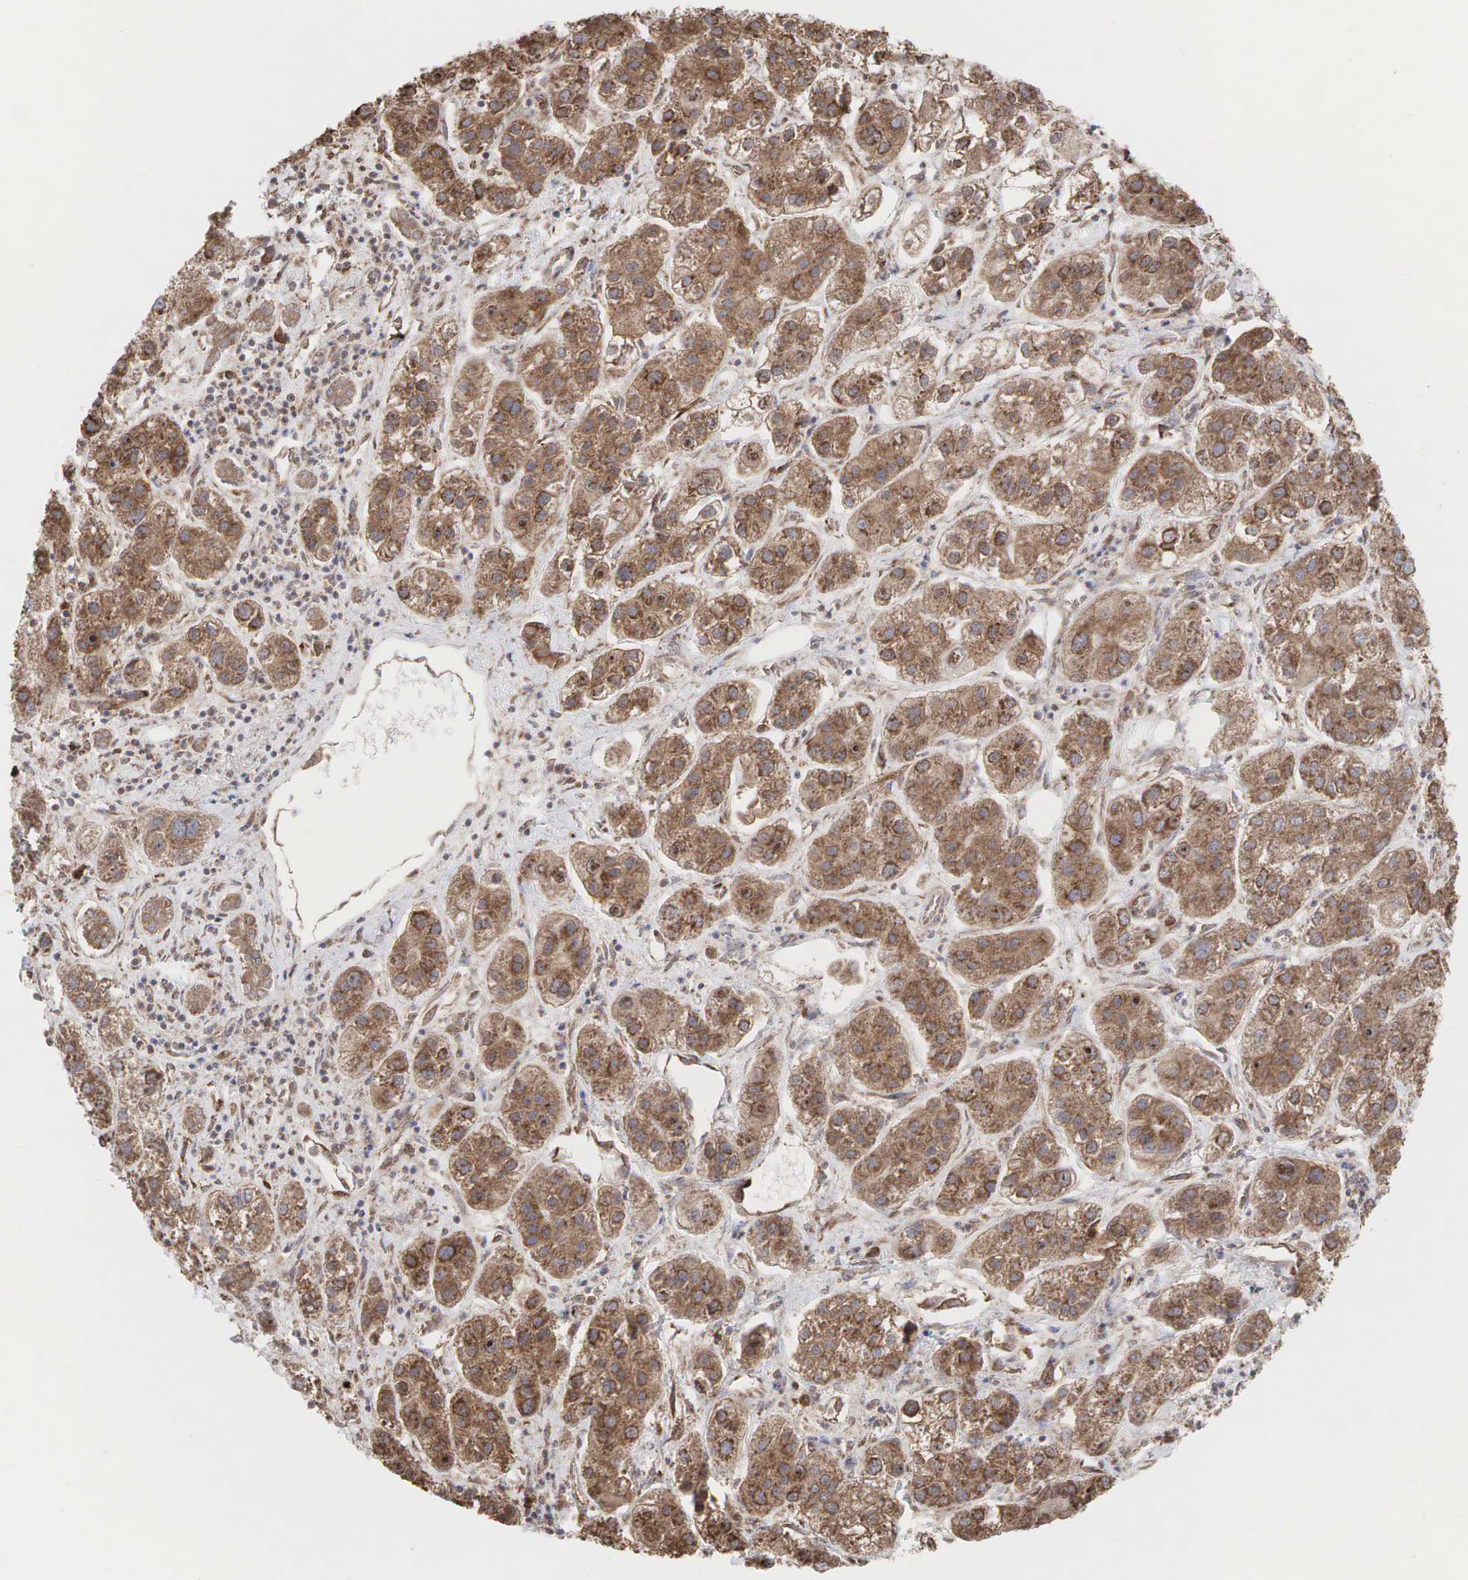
{"staining": {"intensity": "moderate", "quantity": ">75%", "location": "cytoplasmic/membranous"}, "tissue": "liver cancer", "cell_type": "Tumor cells", "image_type": "cancer", "snomed": [{"axis": "morphology", "description": "Carcinoma, Hepatocellular, NOS"}, {"axis": "topography", "description": "Liver"}], "caption": "Liver cancer stained for a protein demonstrates moderate cytoplasmic/membranous positivity in tumor cells.", "gene": "PABPC5", "patient": {"sex": "female", "age": 85}}